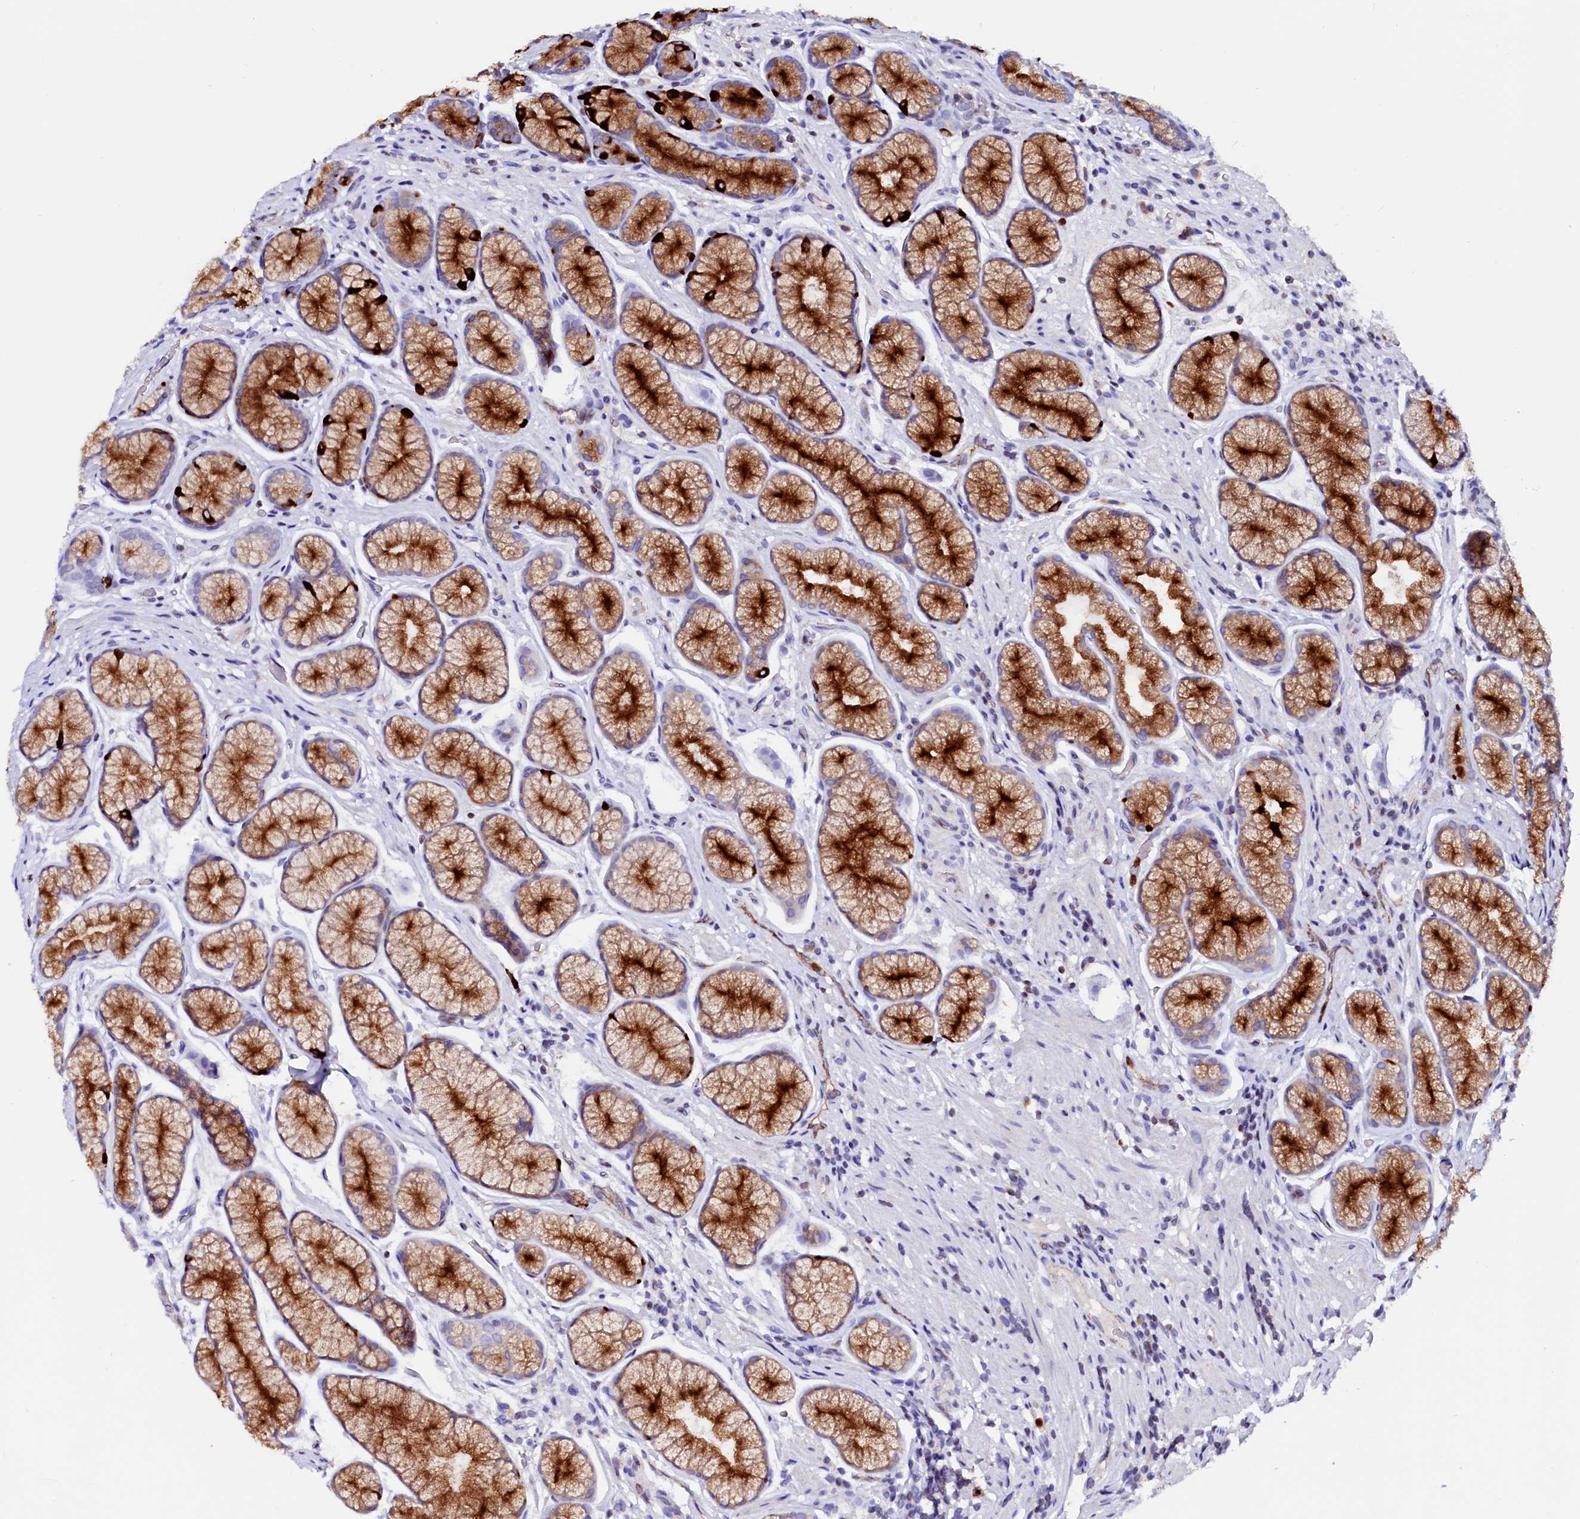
{"staining": {"intensity": "strong", "quantity": ">75%", "location": "cytoplasmic/membranous"}, "tissue": "stomach", "cell_type": "Glandular cells", "image_type": "normal", "snomed": [{"axis": "morphology", "description": "Normal tissue, NOS"}, {"axis": "topography", "description": "Stomach"}], "caption": "Immunohistochemistry image of benign stomach: stomach stained using immunohistochemistry displays high levels of strong protein expression localized specifically in the cytoplasmic/membranous of glandular cells, appearing as a cytoplasmic/membranous brown color.", "gene": "RAB27A", "patient": {"sex": "male", "age": 42}}